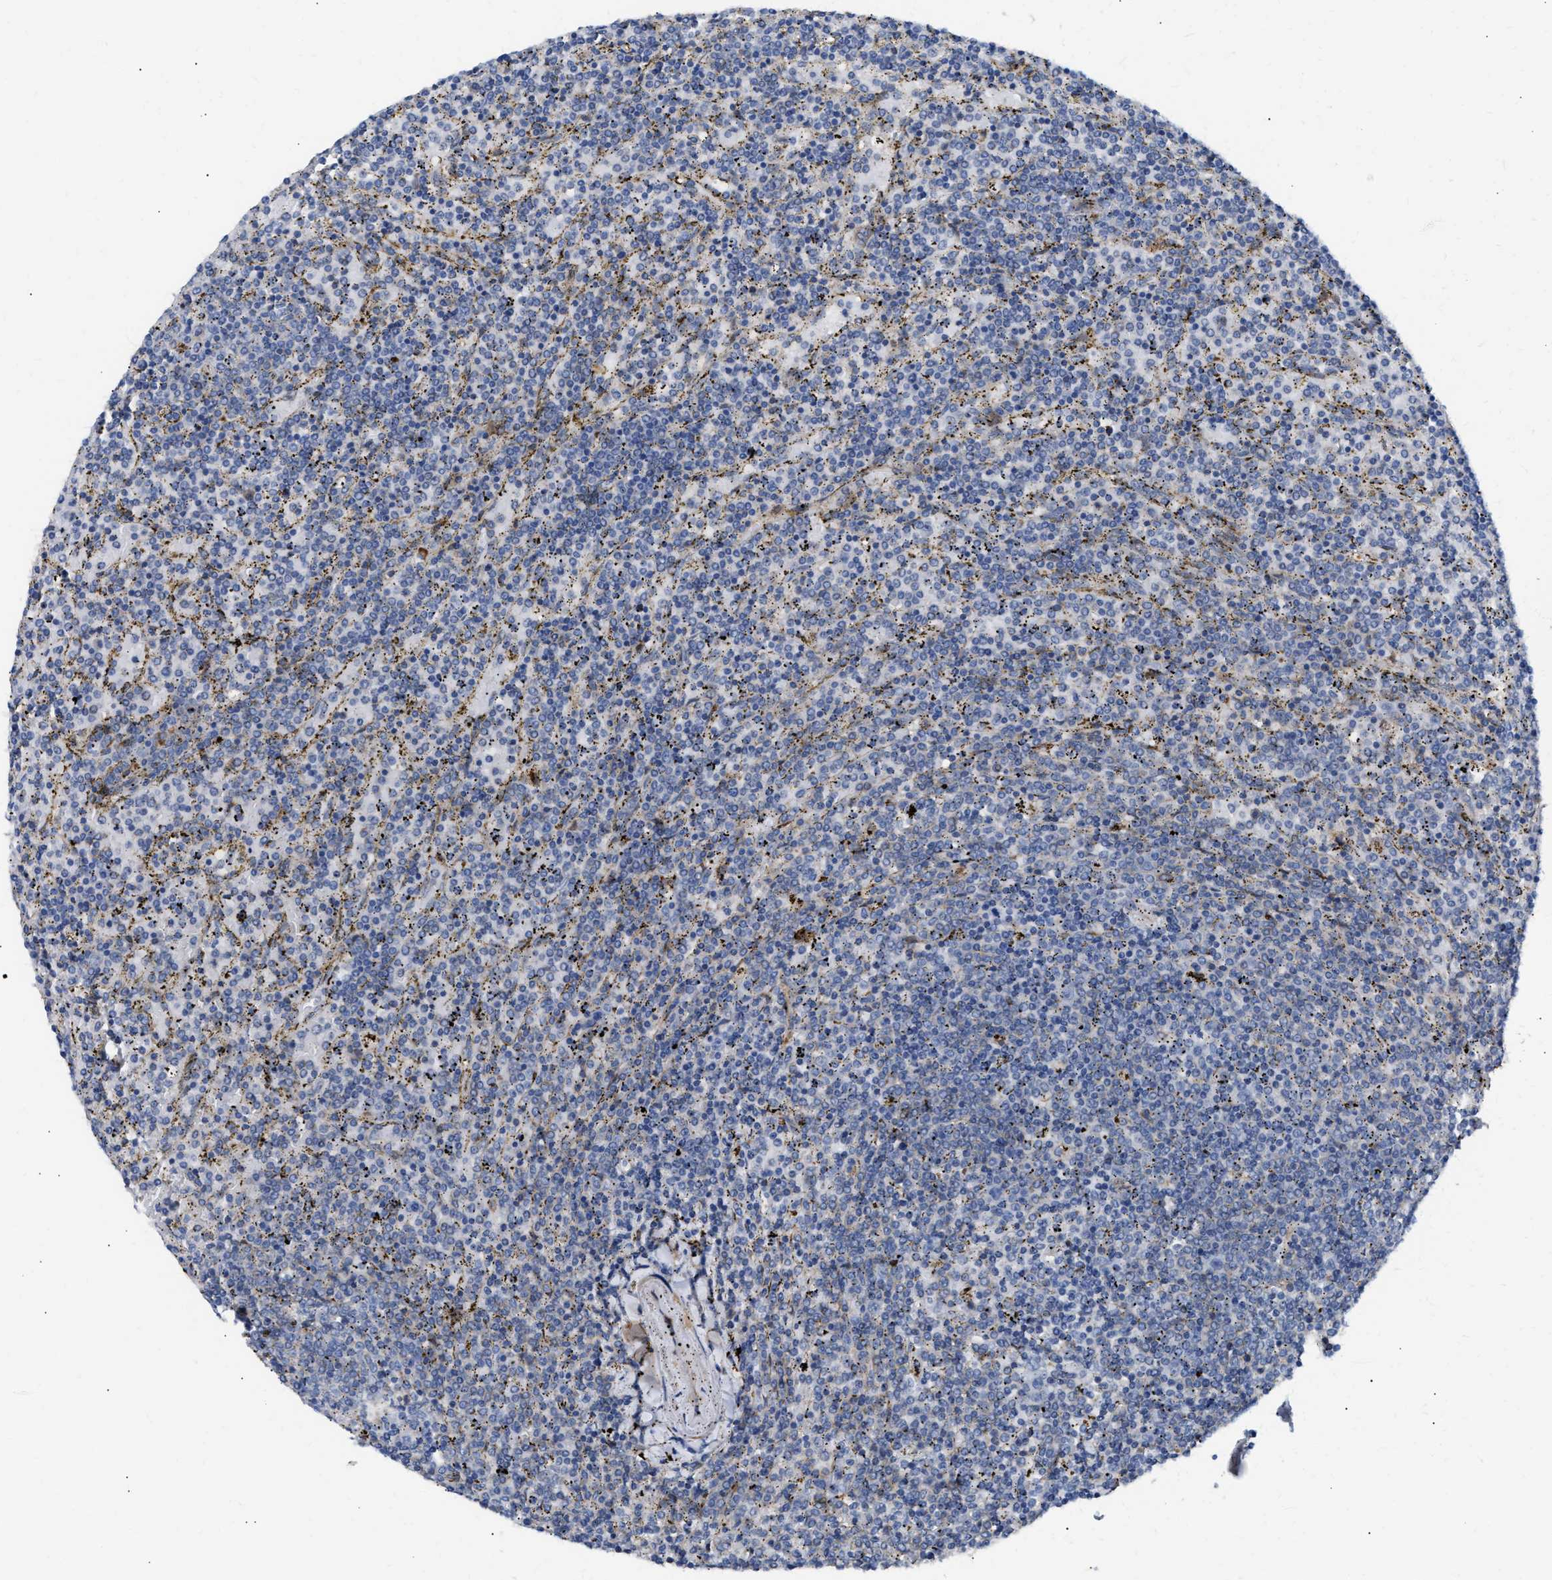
{"staining": {"intensity": "negative", "quantity": "none", "location": "none"}, "tissue": "lymphoma", "cell_type": "Tumor cells", "image_type": "cancer", "snomed": [{"axis": "morphology", "description": "Malignant lymphoma, non-Hodgkin's type, Low grade"}, {"axis": "topography", "description": "Spleen"}], "caption": "This is an immunohistochemistry histopathology image of lymphoma. There is no staining in tumor cells.", "gene": "FHL1", "patient": {"sex": "female", "age": 77}}